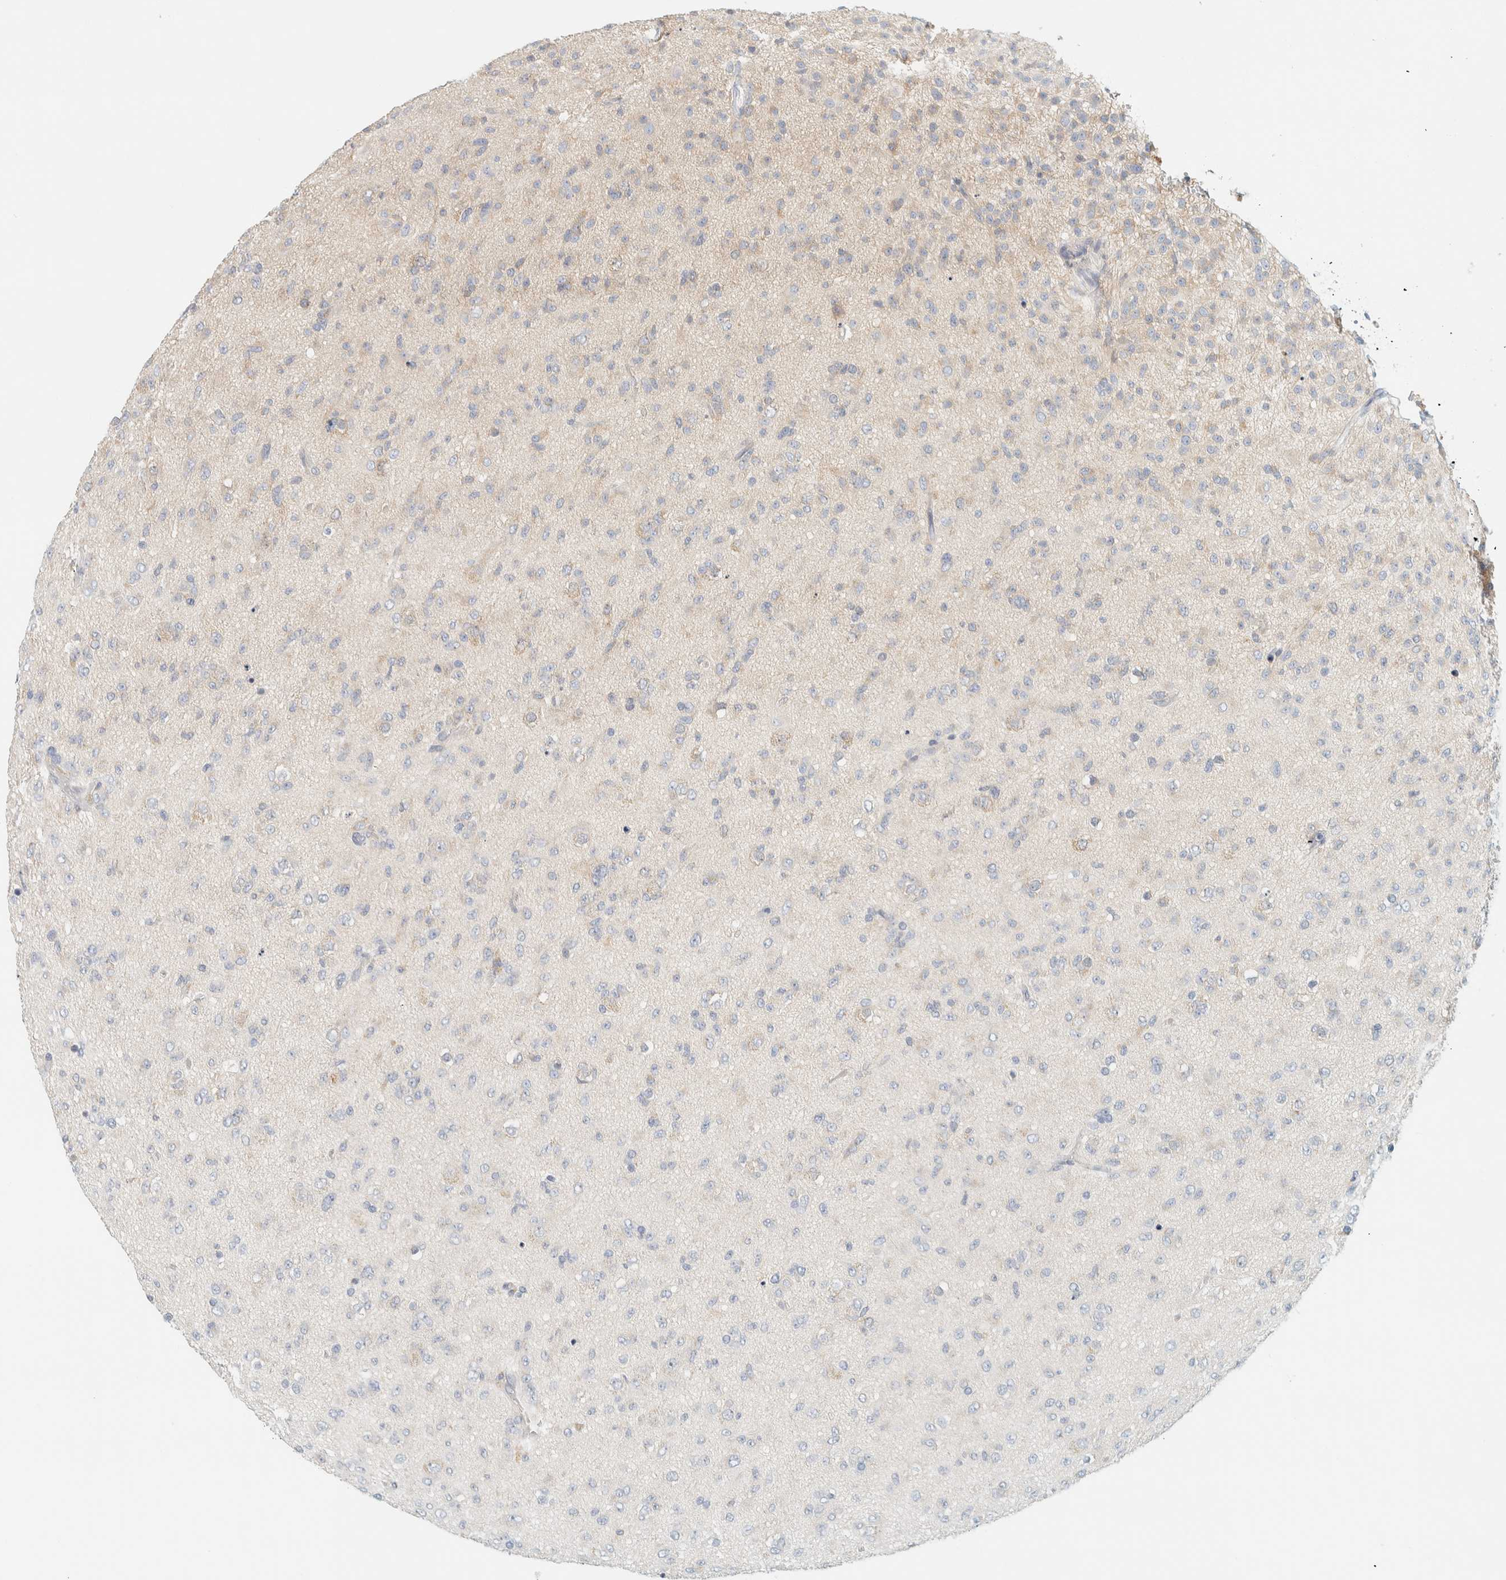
{"staining": {"intensity": "negative", "quantity": "none", "location": "none"}, "tissue": "glioma", "cell_type": "Tumor cells", "image_type": "cancer", "snomed": [{"axis": "morphology", "description": "Glioma, malignant, Low grade"}, {"axis": "topography", "description": "Brain"}], "caption": "Immunohistochemistry of low-grade glioma (malignant) reveals no expression in tumor cells. (IHC, brightfield microscopy, high magnification).", "gene": "PTGES3L-AARSD1", "patient": {"sex": "male", "age": 65}}